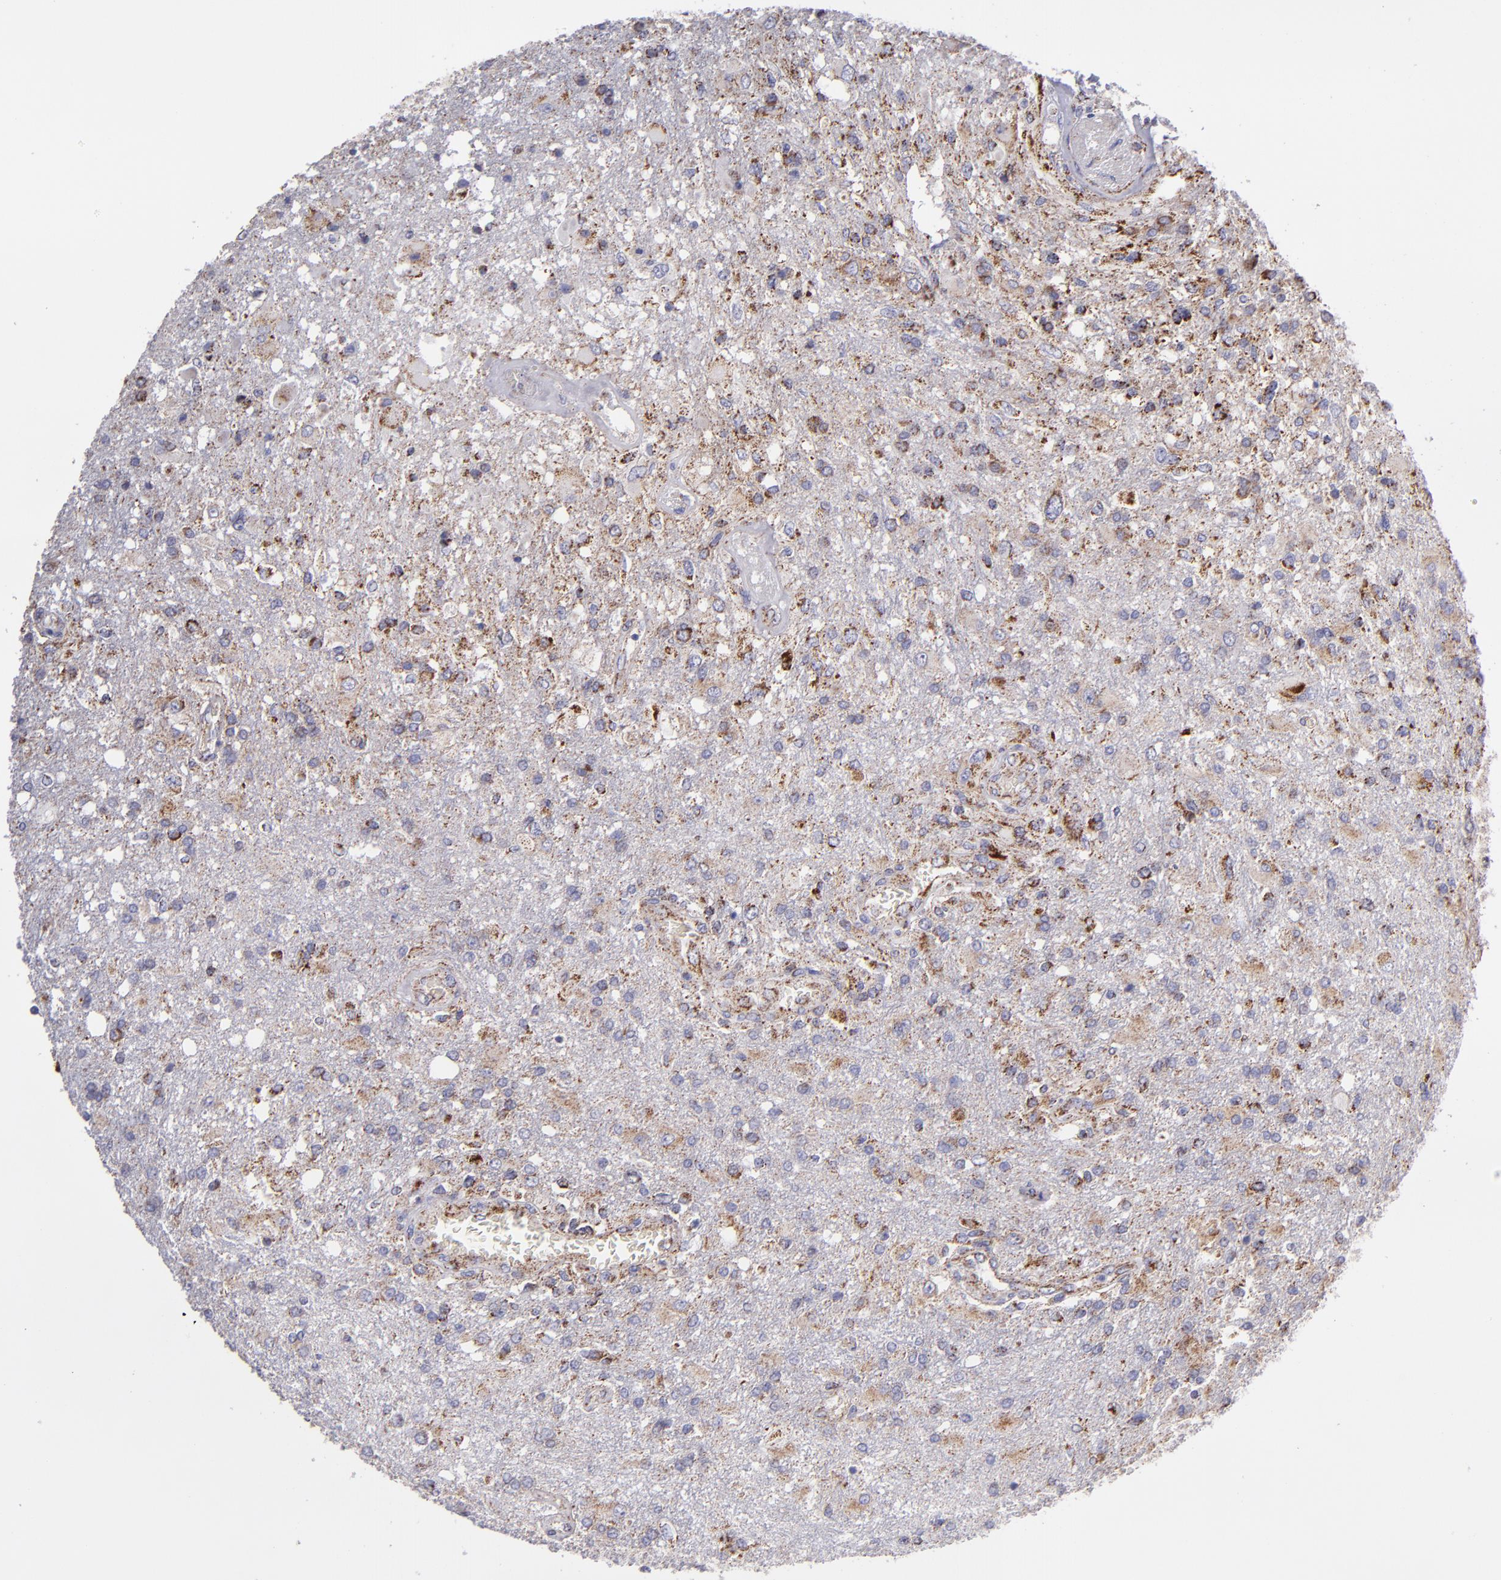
{"staining": {"intensity": "moderate", "quantity": "25%-75%", "location": "cytoplasmic/membranous"}, "tissue": "glioma", "cell_type": "Tumor cells", "image_type": "cancer", "snomed": [{"axis": "morphology", "description": "Glioma, malignant, High grade"}, {"axis": "topography", "description": "Cerebral cortex"}], "caption": "Immunohistochemistry staining of high-grade glioma (malignant), which displays medium levels of moderate cytoplasmic/membranous staining in about 25%-75% of tumor cells indicating moderate cytoplasmic/membranous protein staining. The staining was performed using DAB (3,3'-diaminobenzidine) (brown) for protein detection and nuclei were counterstained in hematoxylin (blue).", "gene": "HSPD1", "patient": {"sex": "male", "age": 79}}